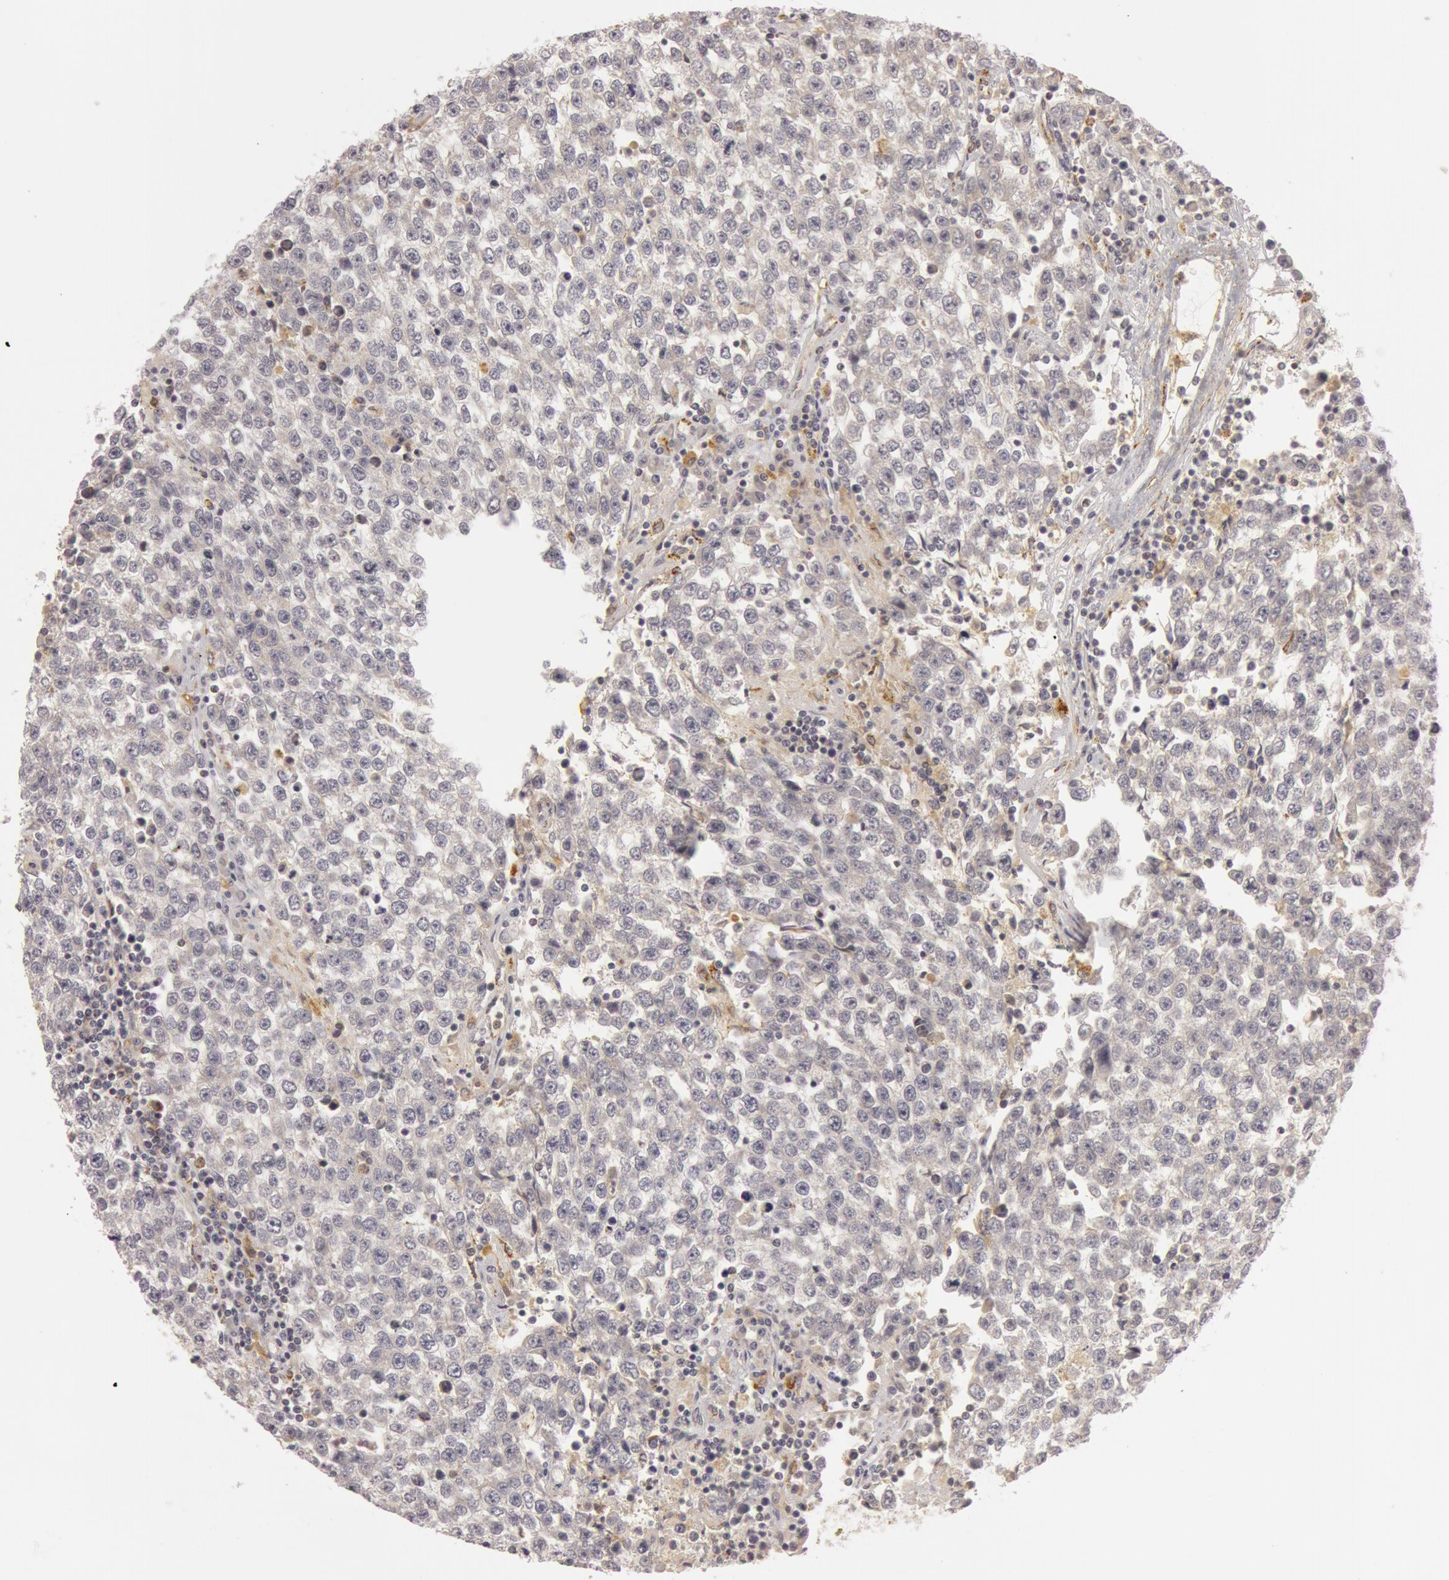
{"staining": {"intensity": "negative", "quantity": "none", "location": "none"}, "tissue": "testis cancer", "cell_type": "Tumor cells", "image_type": "cancer", "snomed": [{"axis": "morphology", "description": "Seminoma, NOS"}, {"axis": "topography", "description": "Testis"}], "caption": "Protein analysis of seminoma (testis) shows no significant expression in tumor cells. (IHC, brightfield microscopy, high magnification).", "gene": "C7", "patient": {"sex": "male", "age": 36}}